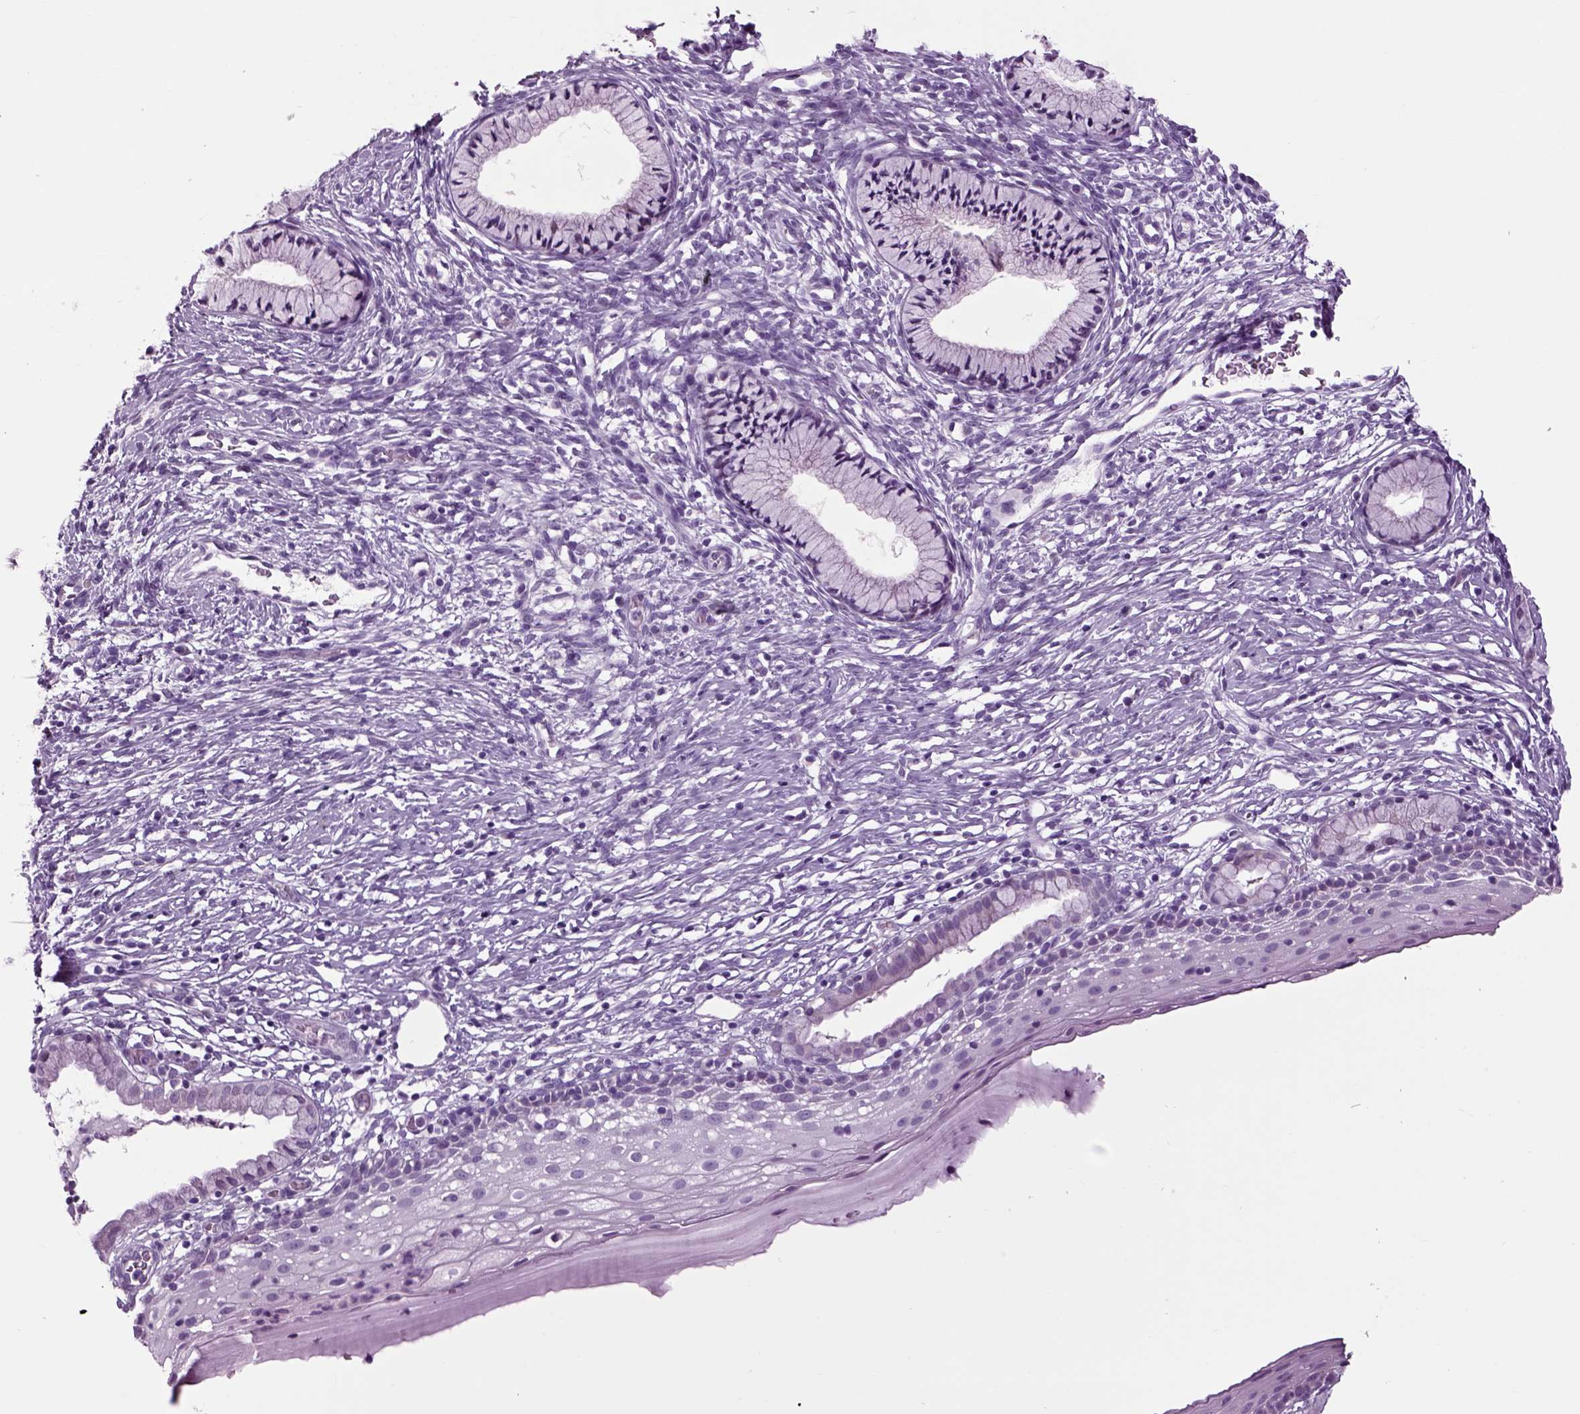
{"staining": {"intensity": "negative", "quantity": "none", "location": "none"}, "tissue": "cervix", "cell_type": "Glandular cells", "image_type": "normal", "snomed": [{"axis": "morphology", "description": "Normal tissue, NOS"}, {"axis": "topography", "description": "Cervix"}], "caption": "The micrograph exhibits no significant staining in glandular cells of cervix. (IHC, brightfield microscopy, high magnification).", "gene": "ARHGAP11A", "patient": {"sex": "female", "age": 39}}